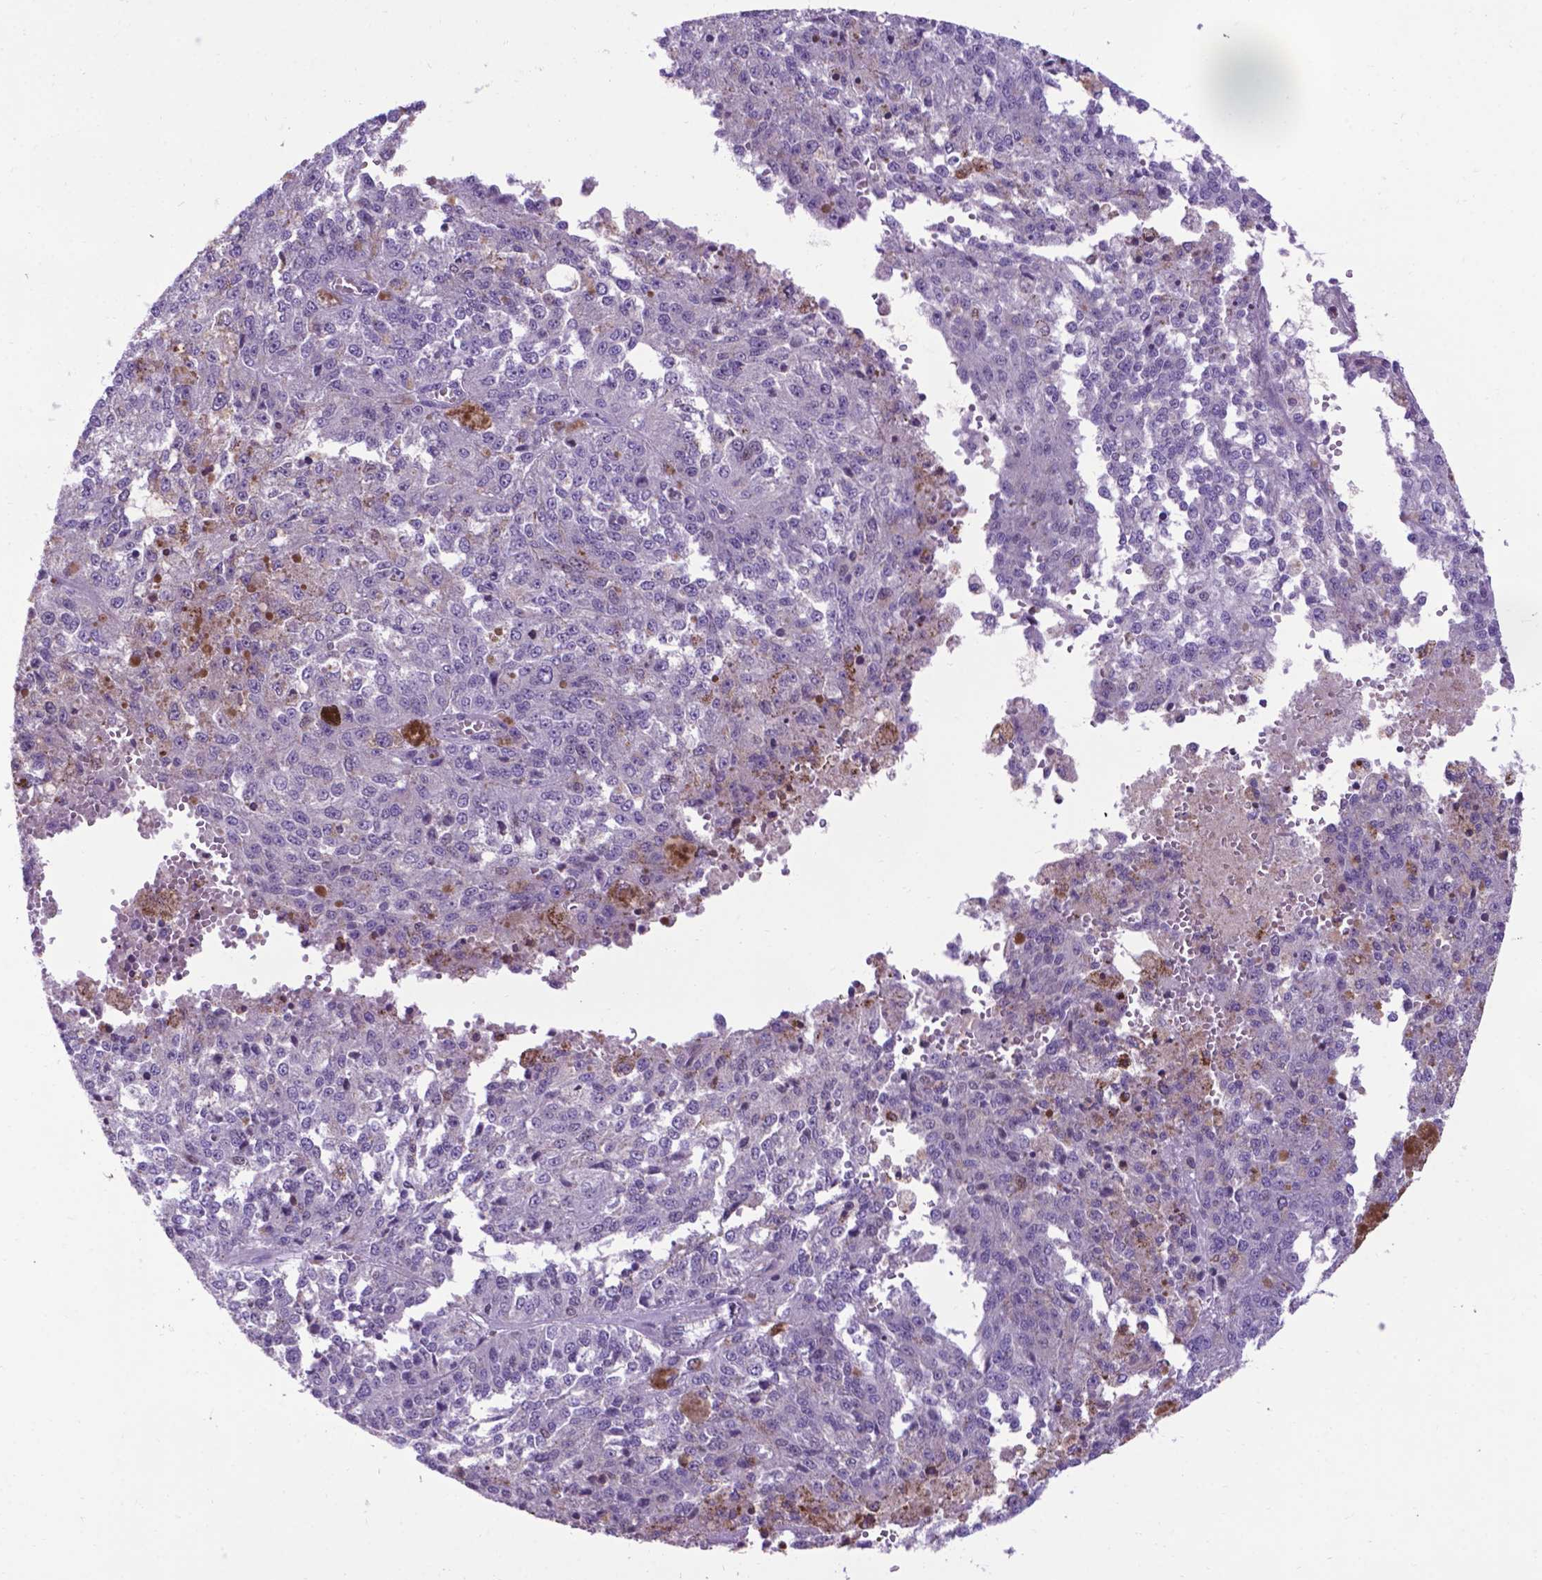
{"staining": {"intensity": "negative", "quantity": "none", "location": "none"}, "tissue": "melanoma", "cell_type": "Tumor cells", "image_type": "cancer", "snomed": [{"axis": "morphology", "description": "Malignant melanoma, Metastatic site"}, {"axis": "topography", "description": "Lymph node"}], "caption": "Immunohistochemical staining of human melanoma demonstrates no significant positivity in tumor cells. (Brightfield microscopy of DAB immunohistochemistry at high magnification).", "gene": "POU3F3", "patient": {"sex": "female", "age": 64}}